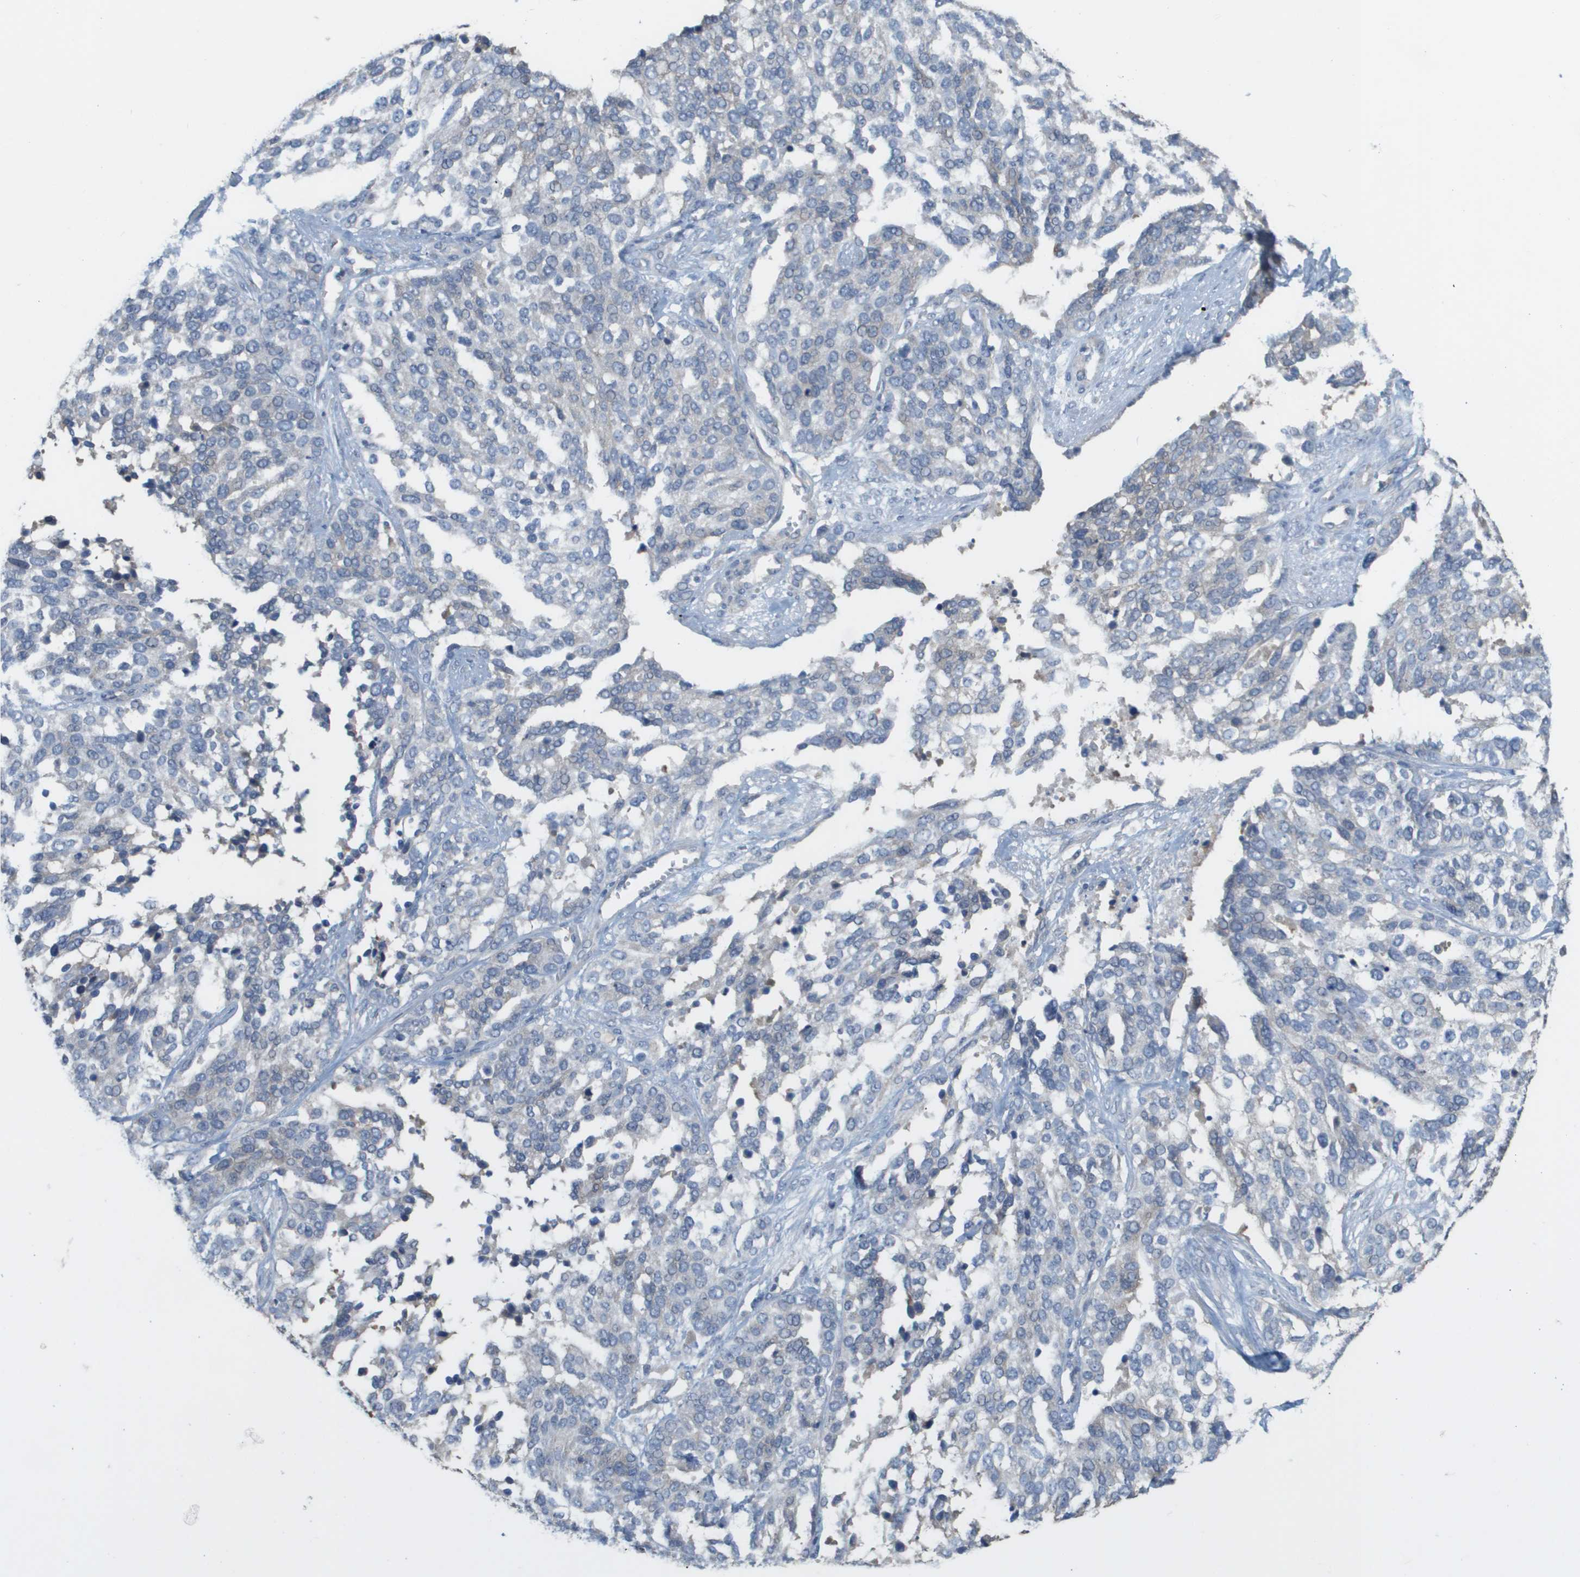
{"staining": {"intensity": "negative", "quantity": "none", "location": "none"}, "tissue": "ovarian cancer", "cell_type": "Tumor cells", "image_type": "cancer", "snomed": [{"axis": "morphology", "description": "Cystadenocarcinoma, serous, NOS"}, {"axis": "topography", "description": "Ovary"}], "caption": "High magnification brightfield microscopy of serous cystadenocarcinoma (ovarian) stained with DAB (3,3'-diaminobenzidine) (brown) and counterstained with hematoxylin (blue): tumor cells show no significant staining.", "gene": "UBA5", "patient": {"sex": "female", "age": 44}}